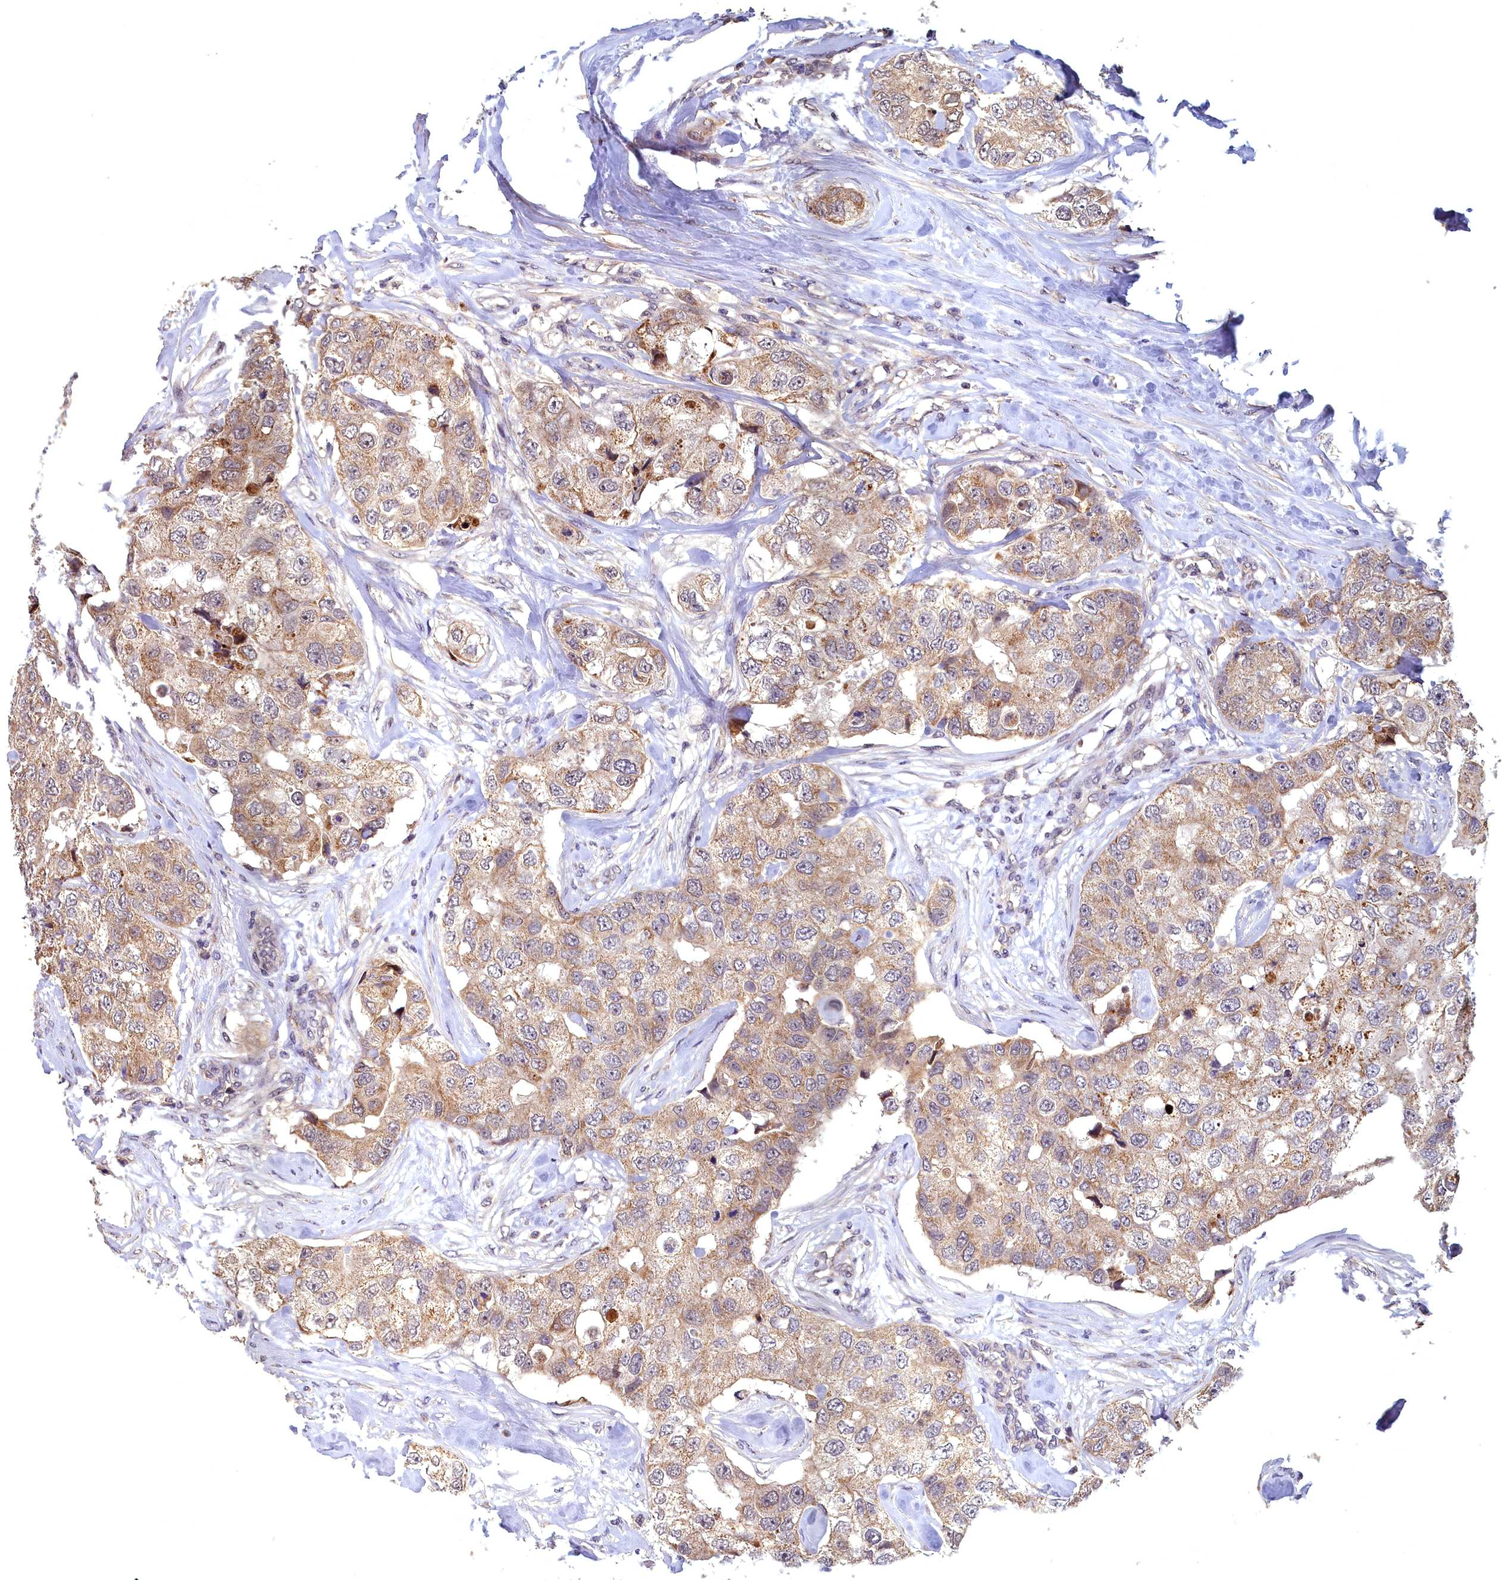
{"staining": {"intensity": "moderate", "quantity": ">75%", "location": "cytoplasmic/membranous"}, "tissue": "breast cancer", "cell_type": "Tumor cells", "image_type": "cancer", "snomed": [{"axis": "morphology", "description": "Duct carcinoma"}, {"axis": "topography", "description": "Breast"}], "caption": "A brown stain labels moderate cytoplasmic/membranous staining of a protein in breast infiltrating ductal carcinoma tumor cells.", "gene": "EPB41L4B", "patient": {"sex": "female", "age": 62}}